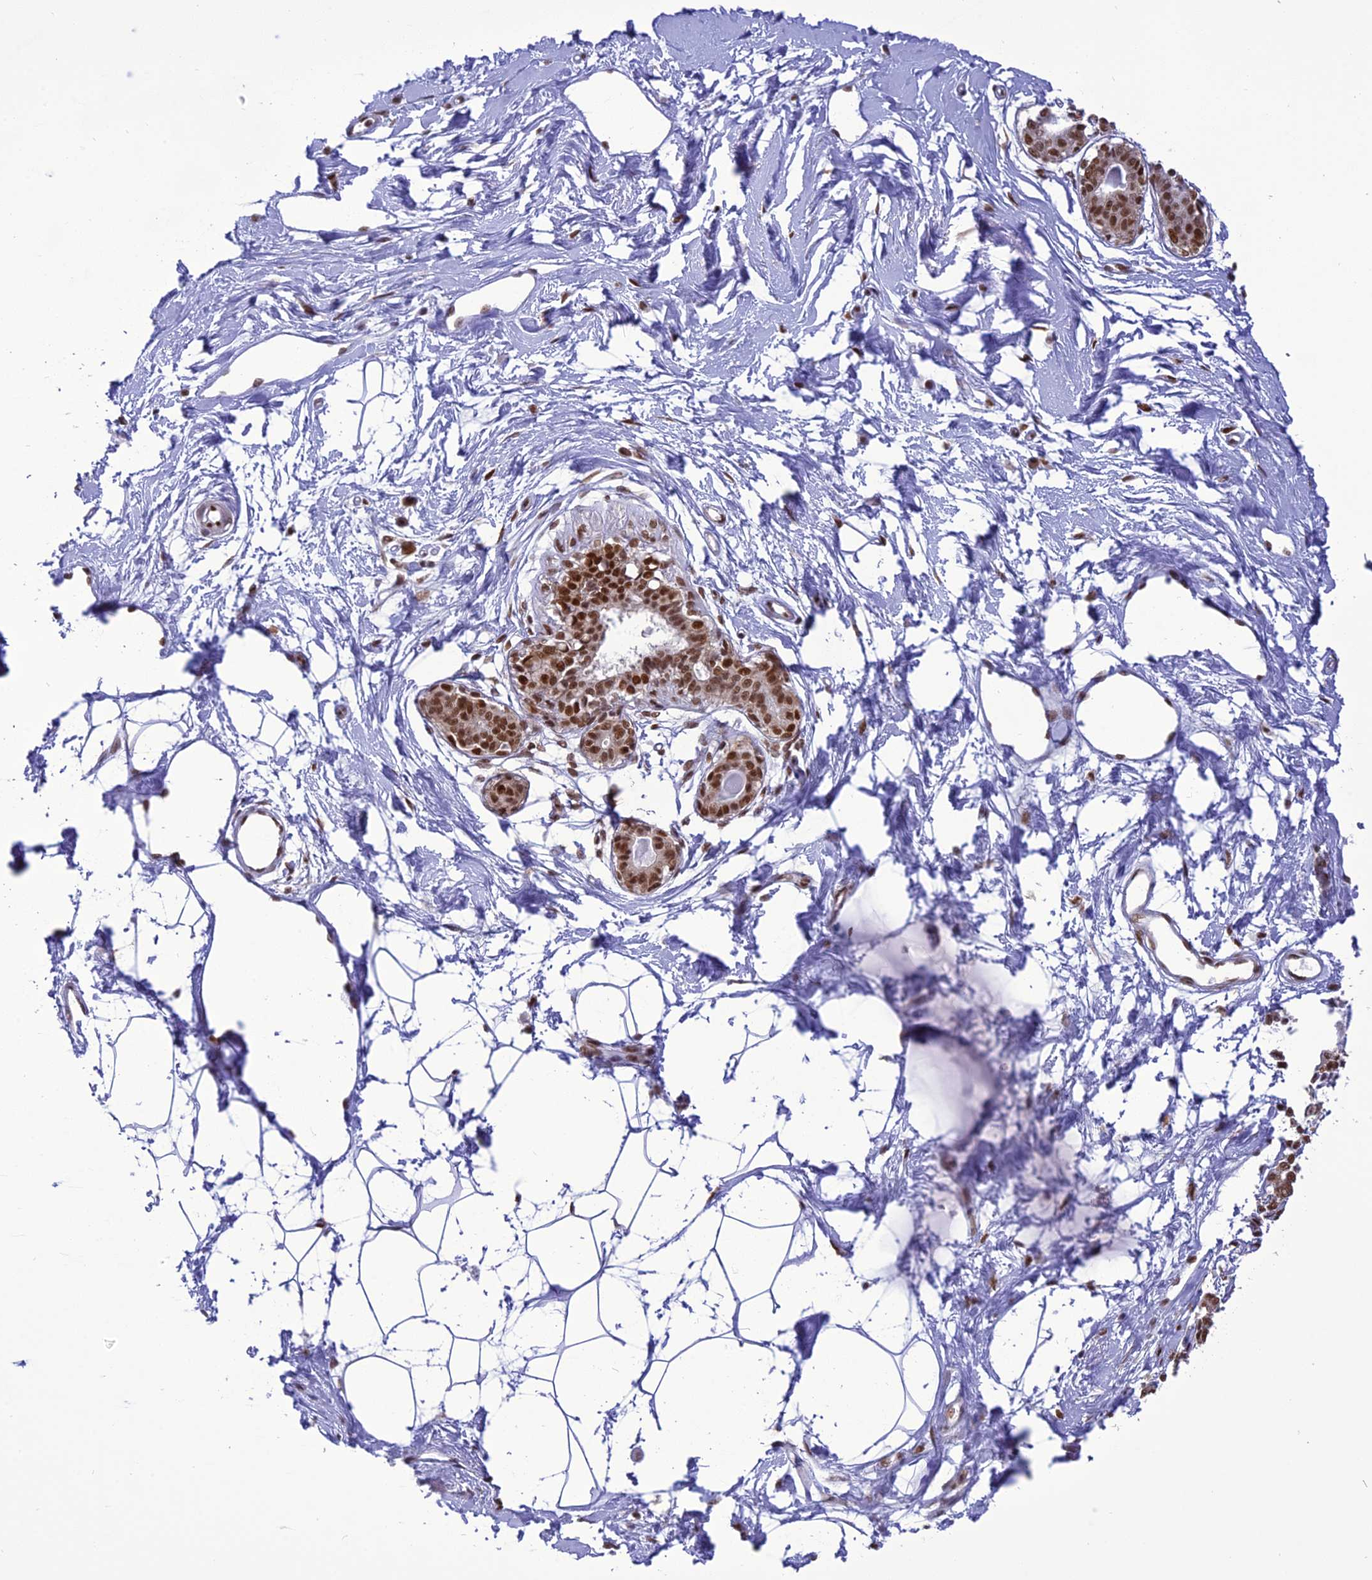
{"staining": {"intensity": "moderate", "quantity": ">75%", "location": "nuclear"}, "tissue": "breast", "cell_type": "Adipocytes", "image_type": "normal", "snomed": [{"axis": "morphology", "description": "Normal tissue, NOS"}, {"axis": "topography", "description": "Breast"}], "caption": "IHC staining of benign breast, which exhibits medium levels of moderate nuclear expression in about >75% of adipocytes indicating moderate nuclear protein staining. The staining was performed using DAB (brown) for protein detection and nuclei were counterstained in hematoxylin (blue).", "gene": "DDX1", "patient": {"sex": "female", "age": 45}}